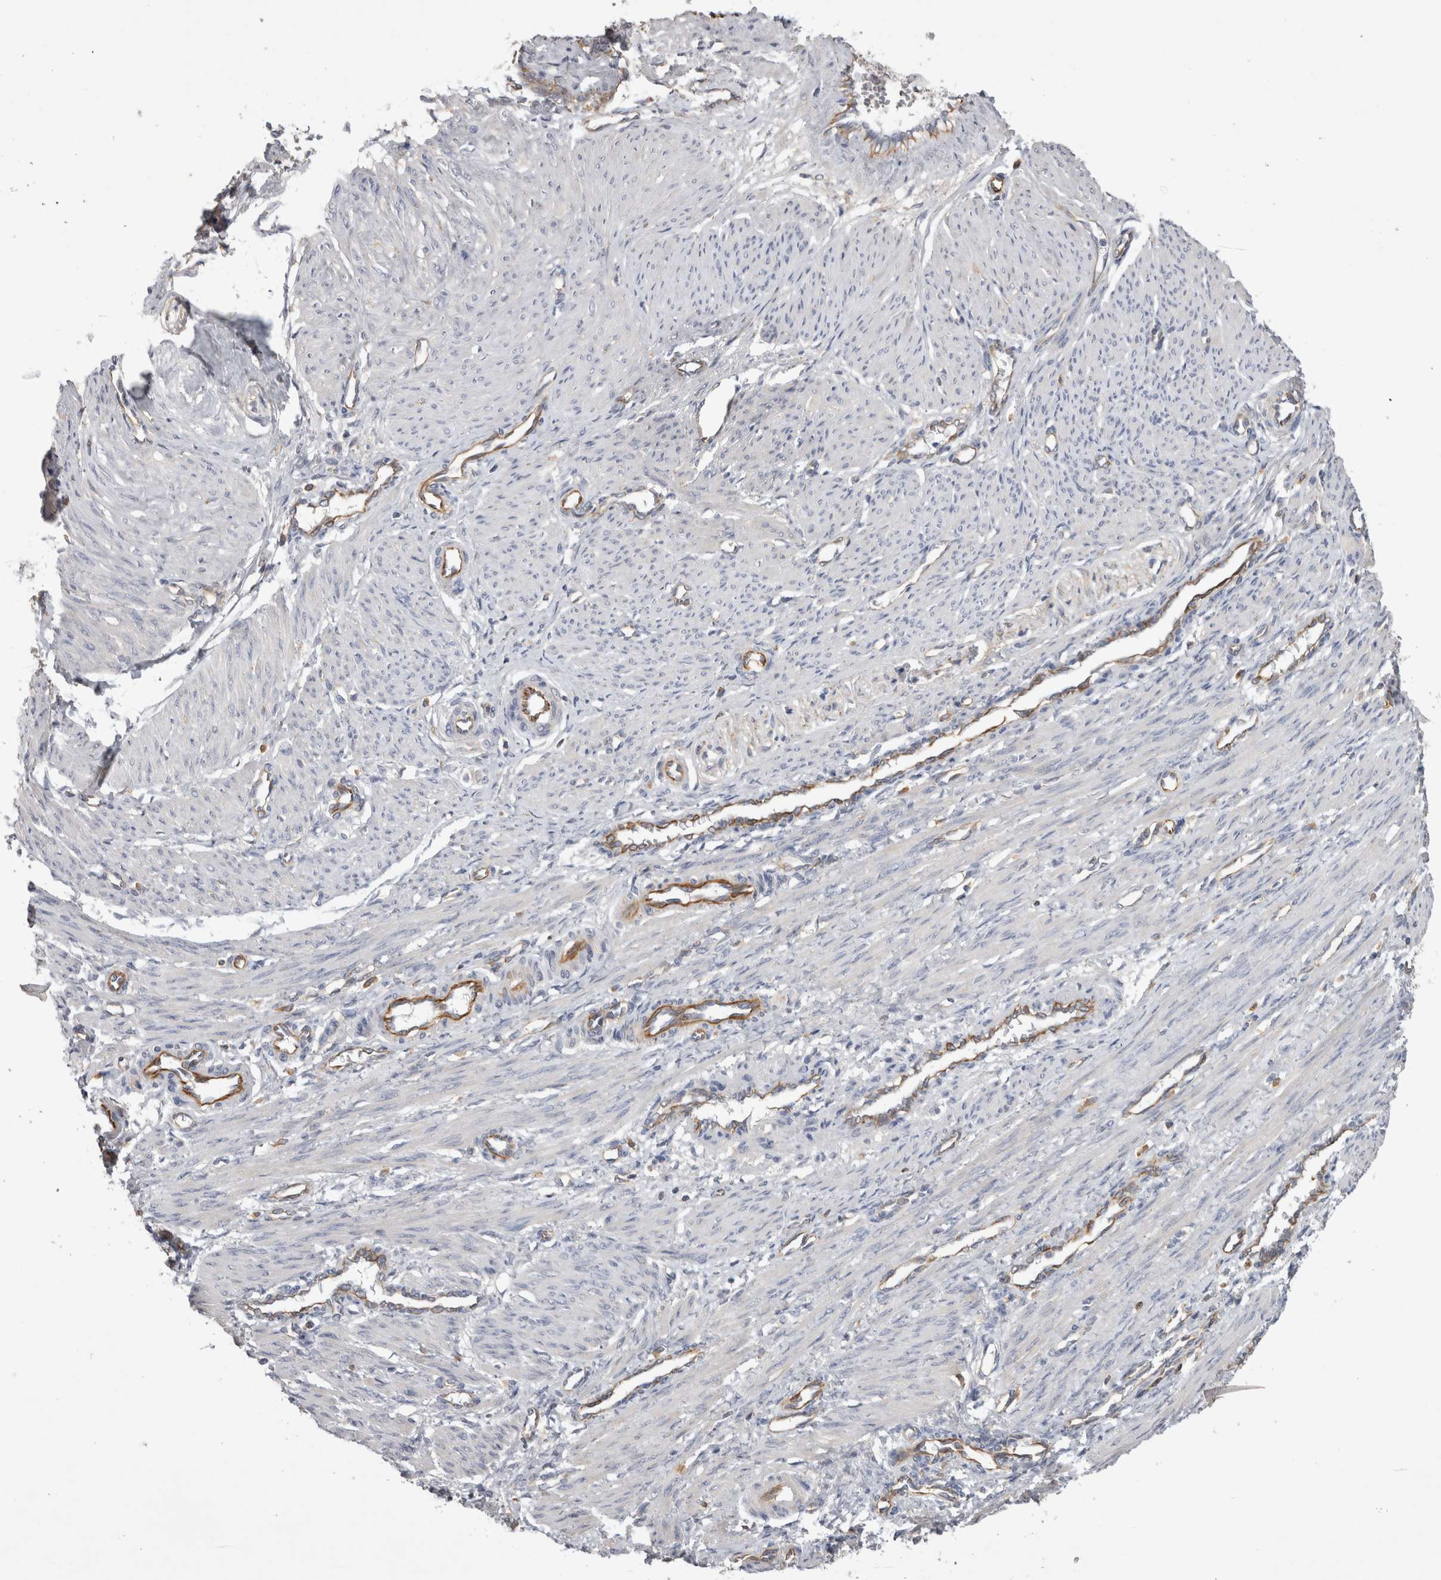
{"staining": {"intensity": "weak", "quantity": "<25%", "location": "cytoplasmic/membranous"}, "tissue": "smooth muscle", "cell_type": "Smooth muscle cells", "image_type": "normal", "snomed": [{"axis": "morphology", "description": "Normal tissue, NOS"}, {"axis": "topography", "description": "Endometrium"}], "caption": "The micrograph shows no significant positivity in smooth muscle cells of smooth muscle.", "gene": "STRADB", "patient": {"sex": "female", "age": 33}}